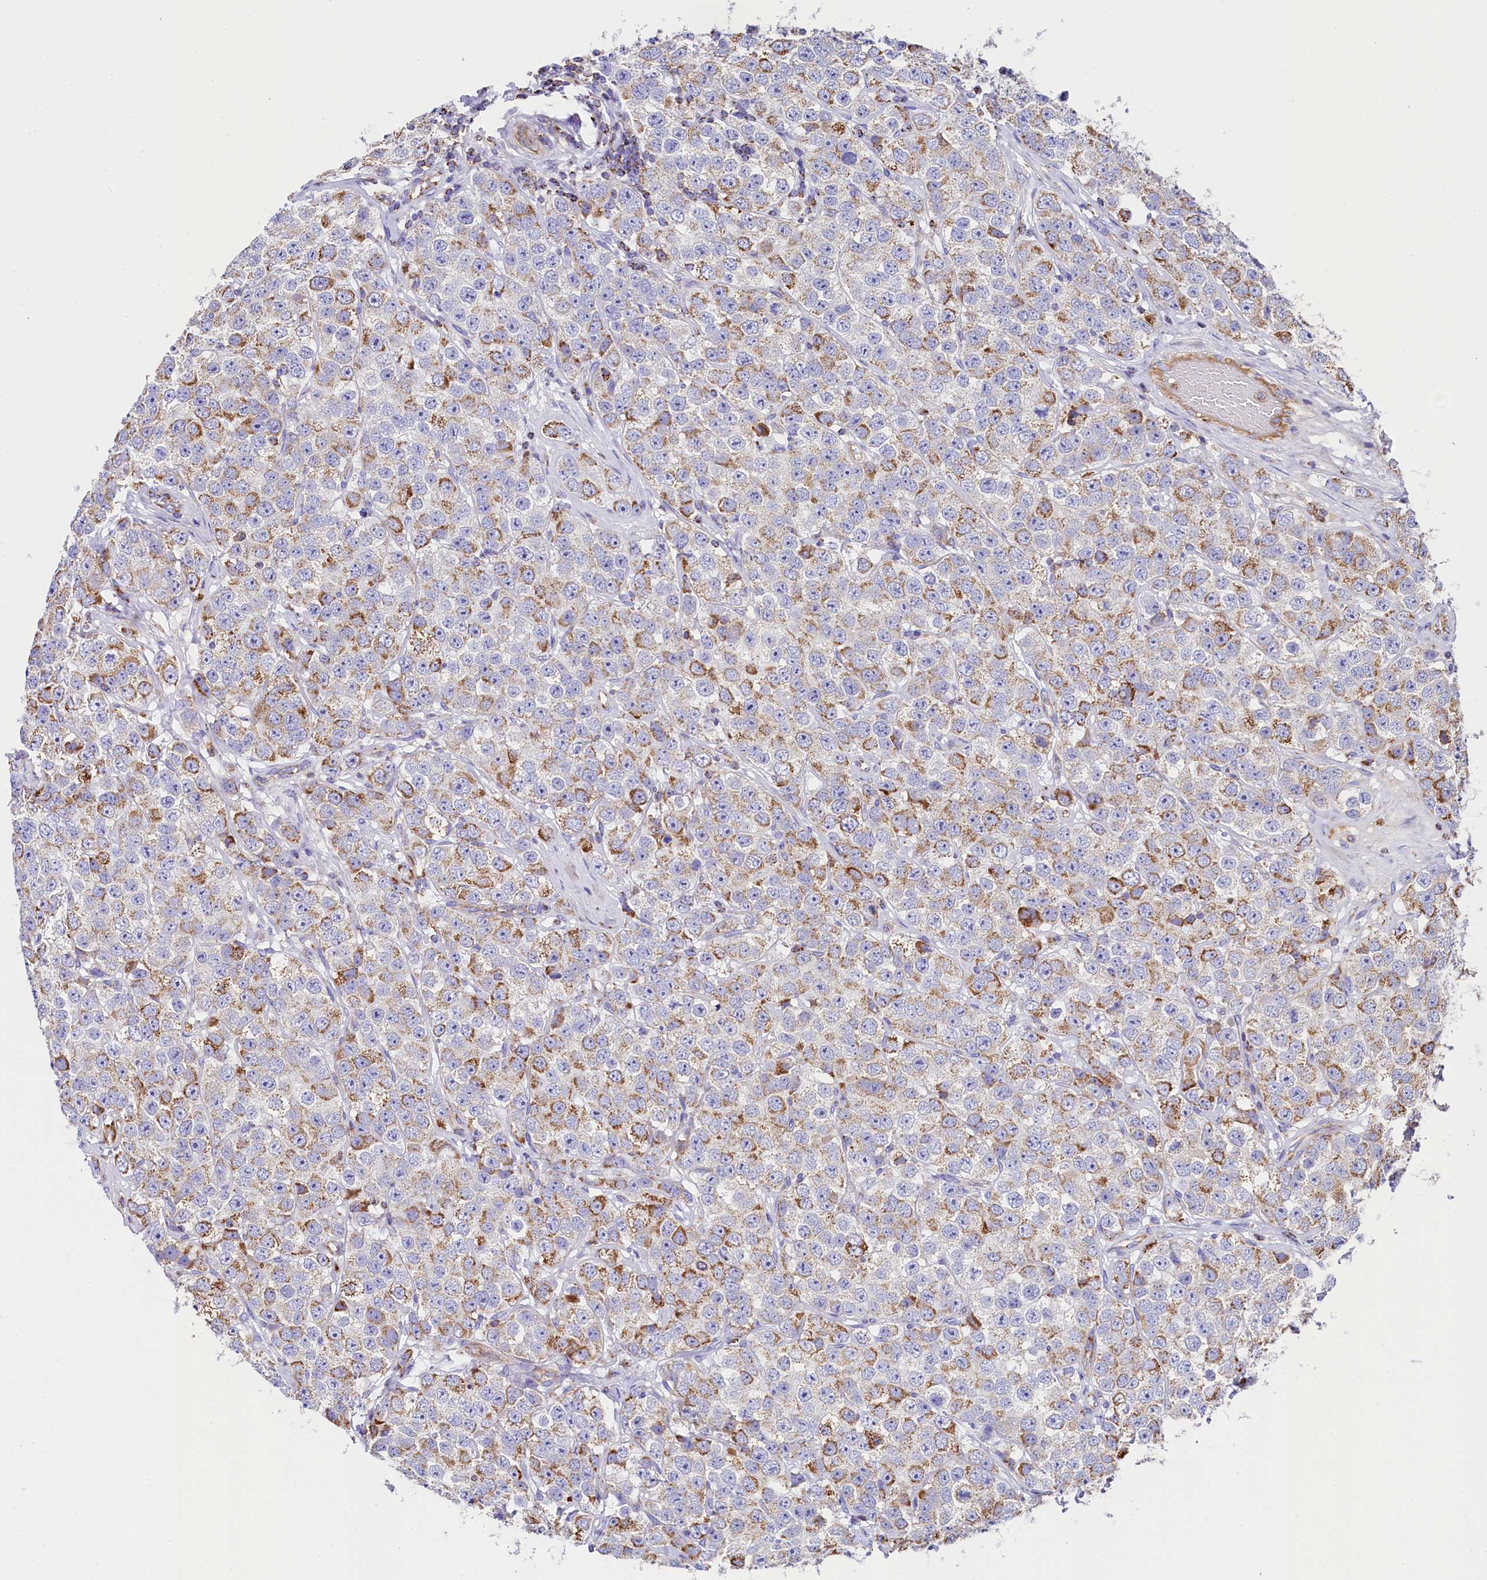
{"staining": {"intensity": "moderate", "quantity": "25%-75%", "location": "cytoplasmic/membranous"}, "tissue": "testis cancer", "cell_type": "Tumor cells", "image_type": "cancer", "snomed": [{"axis": "morphology", "description": "Seminoma, NOS"}, {"axis": "topography", "description": "Testis"}], "caption": "This is a histology image of IHC staining of testis seminoma, which shows moderate expression in the cytoplasmic/membranous of tumor cells.", "gene": "CLYBL", "patient": {"sex": "male", "age": 28}}